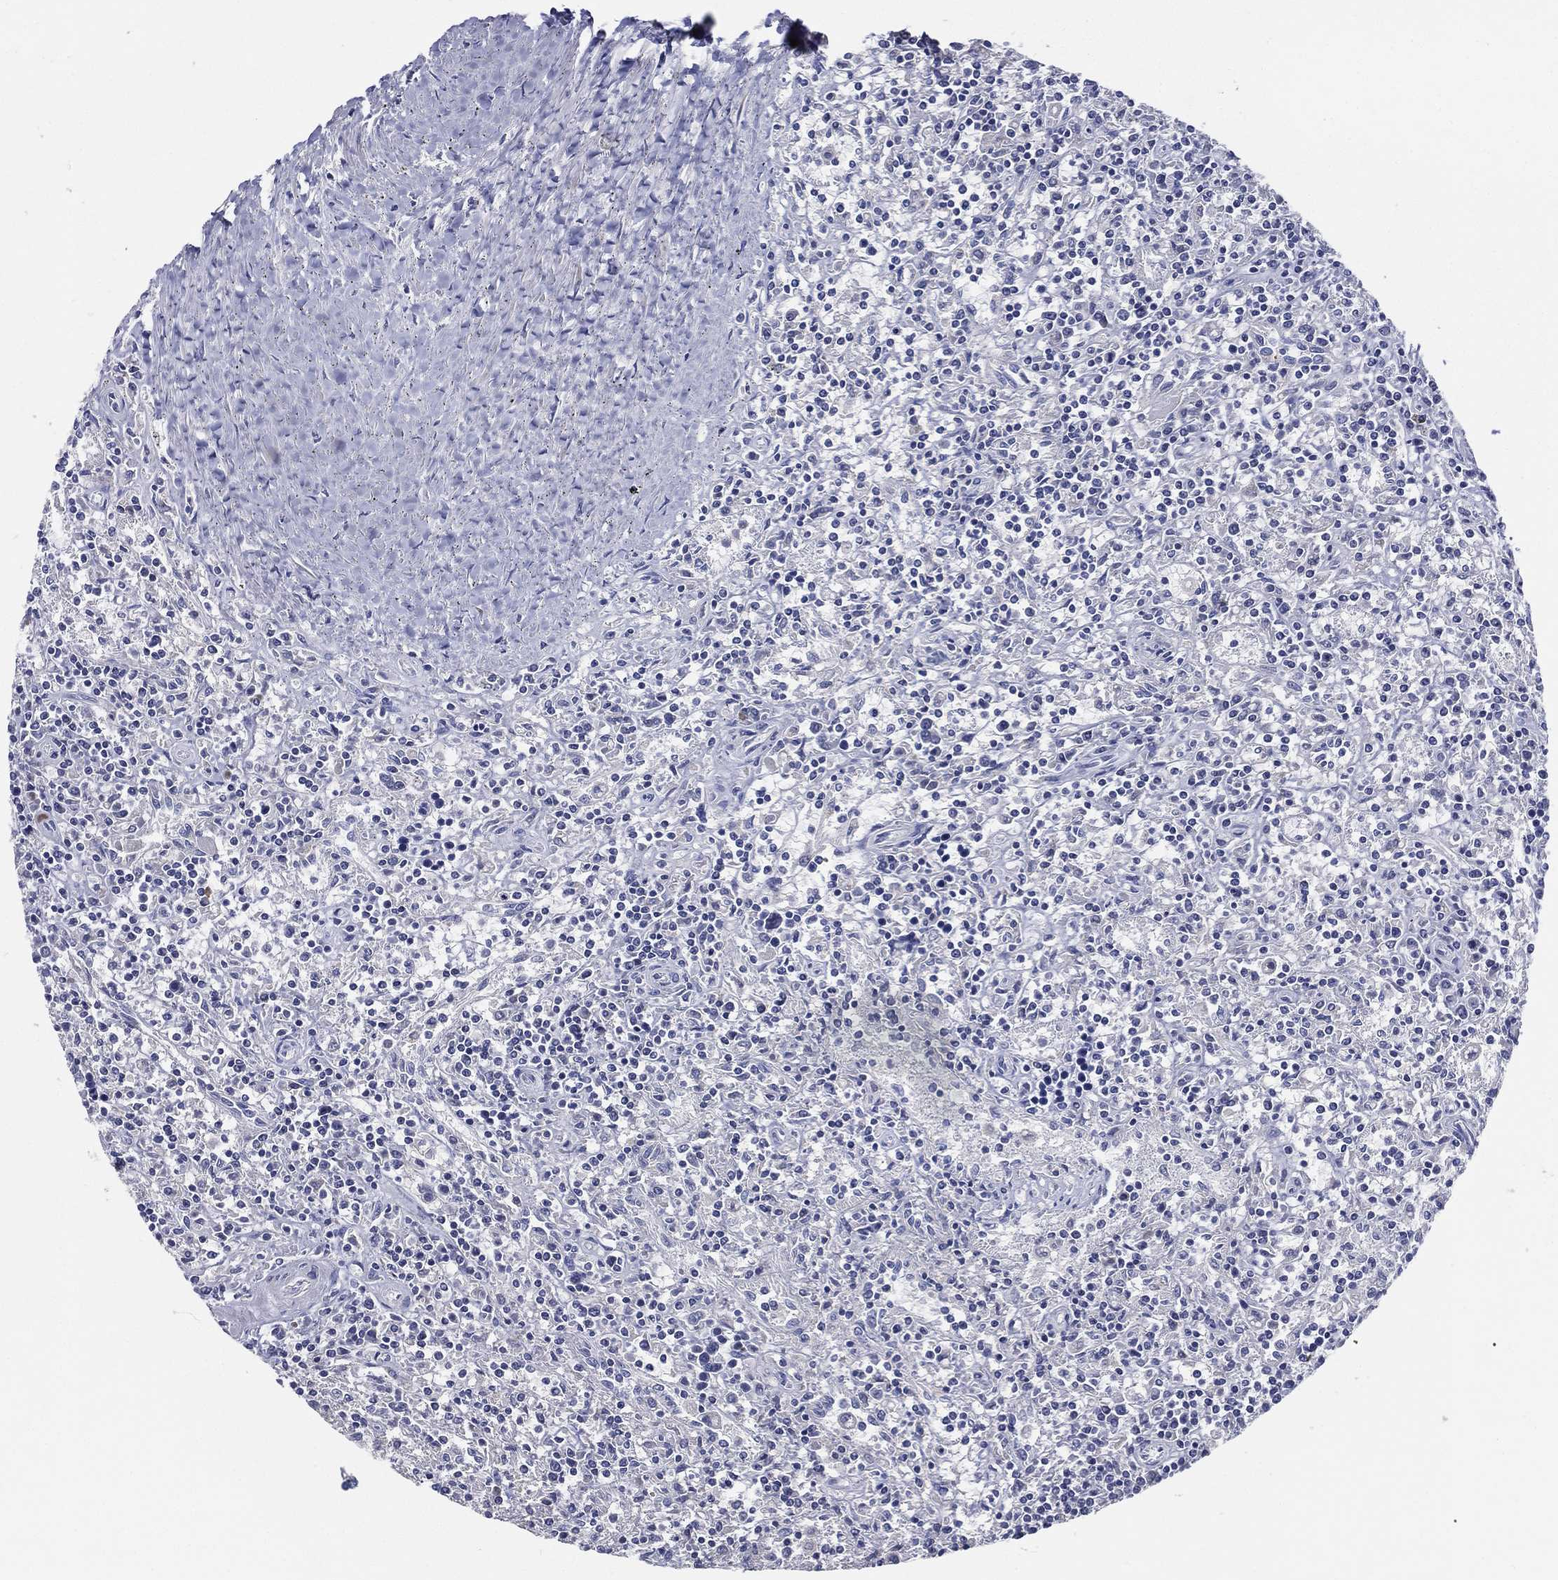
{"staining": {"intensity": "negative", "quantity": "none", "location": "none"}, "tissue": "lymphoma", "cell_type": "Tumor cells", "image_type": "cancer", "snomed": [{"axis": "morphology", "description": "Malignant lymphoma, non-Hodgkin's type, Low grade"}, {"axis": "topography", "description": "Spleen"}], "caption": "Protein analysis of lymphoma shows no significant positivity in tumor cells.", "gene": "SLC13A4", "patient": {"sex": "male", "age": 62}}